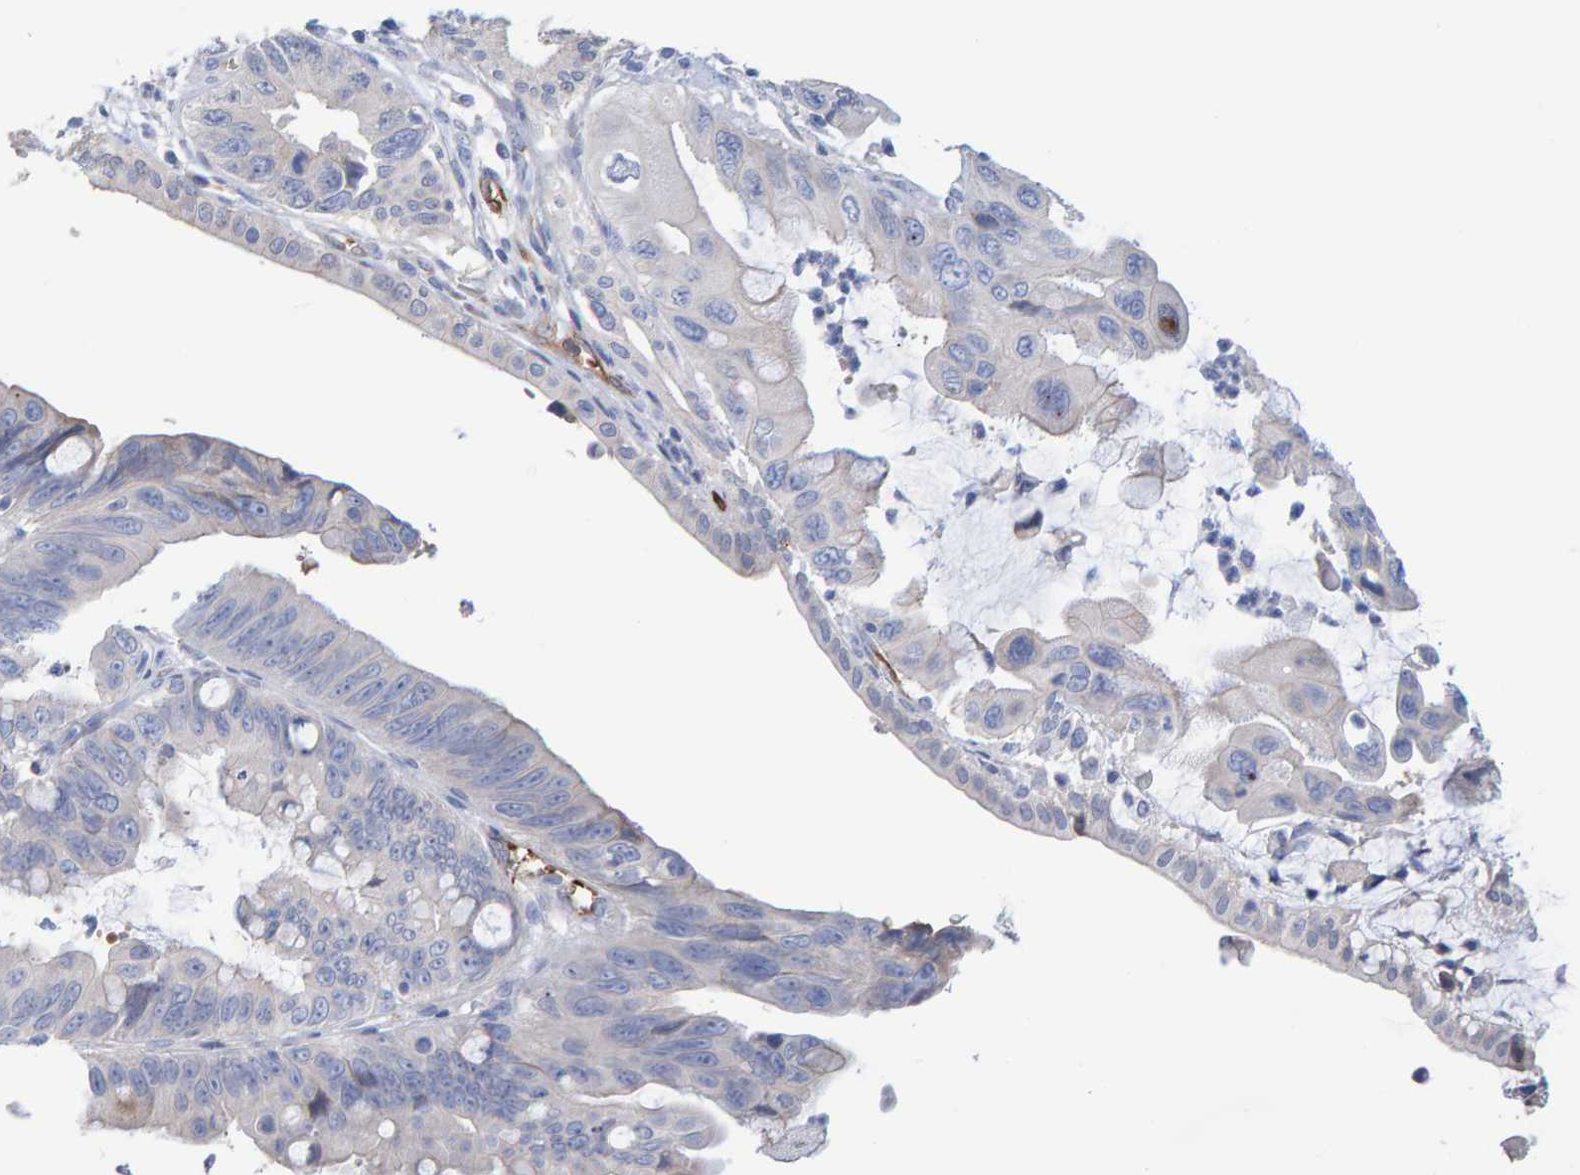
{"staining": {"intensity": "weak", "quantity": "<25%", "location": "cytoplasmic/membranous"}, "tissue": "pancreatic cancer", "cell_type": "Tumor cells", "image_type": "cancer", "snomed": [{"axis": "morphology", "description": "Adenocarcinoma, NOS"}, {"axis": "topography", "description": "Pancreas"}], "caption": "There is no significant staining in tumor cells of adenocarcinoma (pancreatic).", "gene": "VPS9D1", "patient": {"sex": "female", "age": 72}}